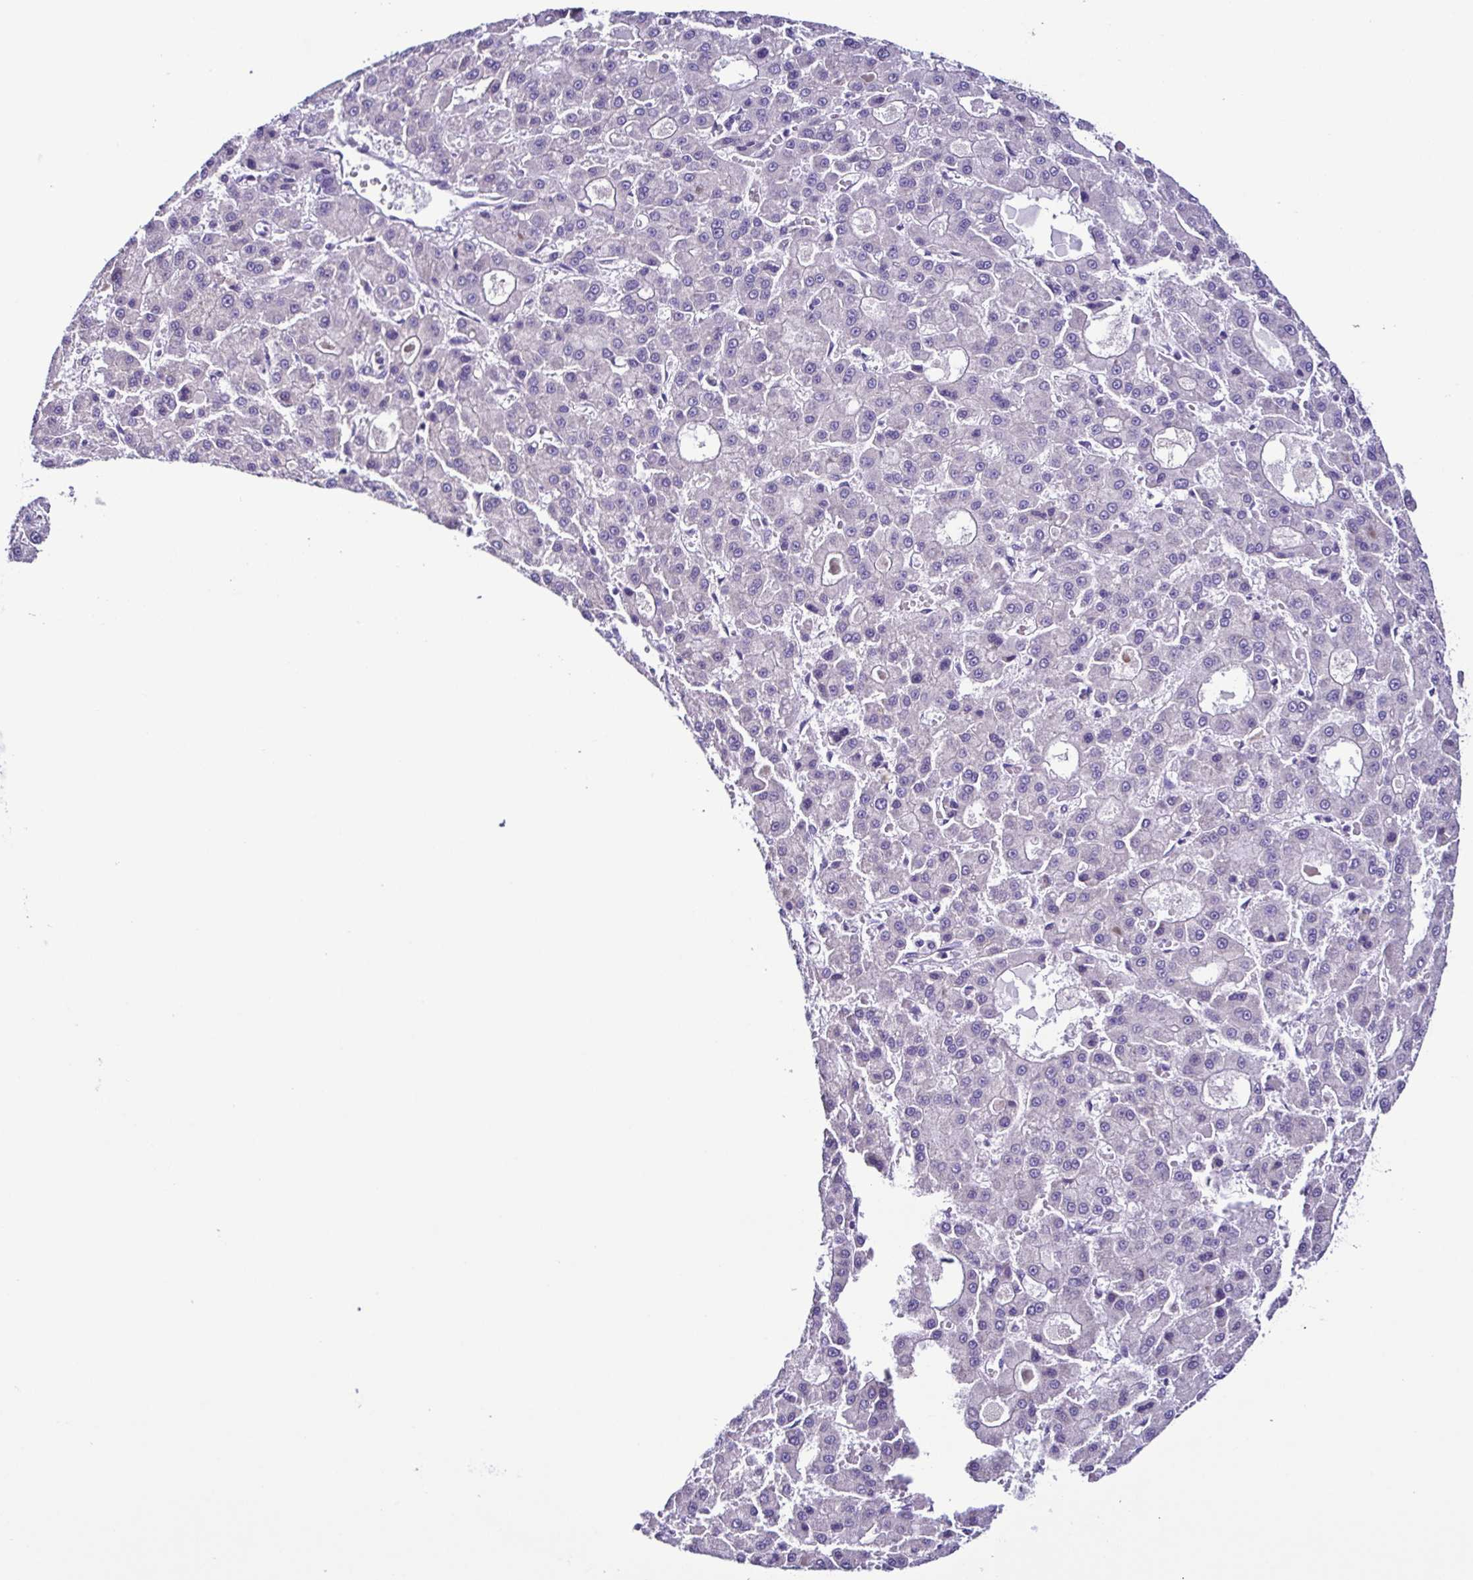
{"staining": {"intensity": "negative", "quantity": "none", "location": "none"}, "tissue": "liver cancer", "cell_type": "Tumor cells", "image_type": "cancer", "snomed": [{"axis": "morphology", "description": "Carcinoma, Hepatocellular, NOS"}, {"axis": "topography", "description": "Liver"}], "caption": "This is a photomicrograph of IHC staining of liver cancer, which shows no positivity in tumor cells.", "gene": "SRL", "patient": {"sex": "male", "age": 70}}